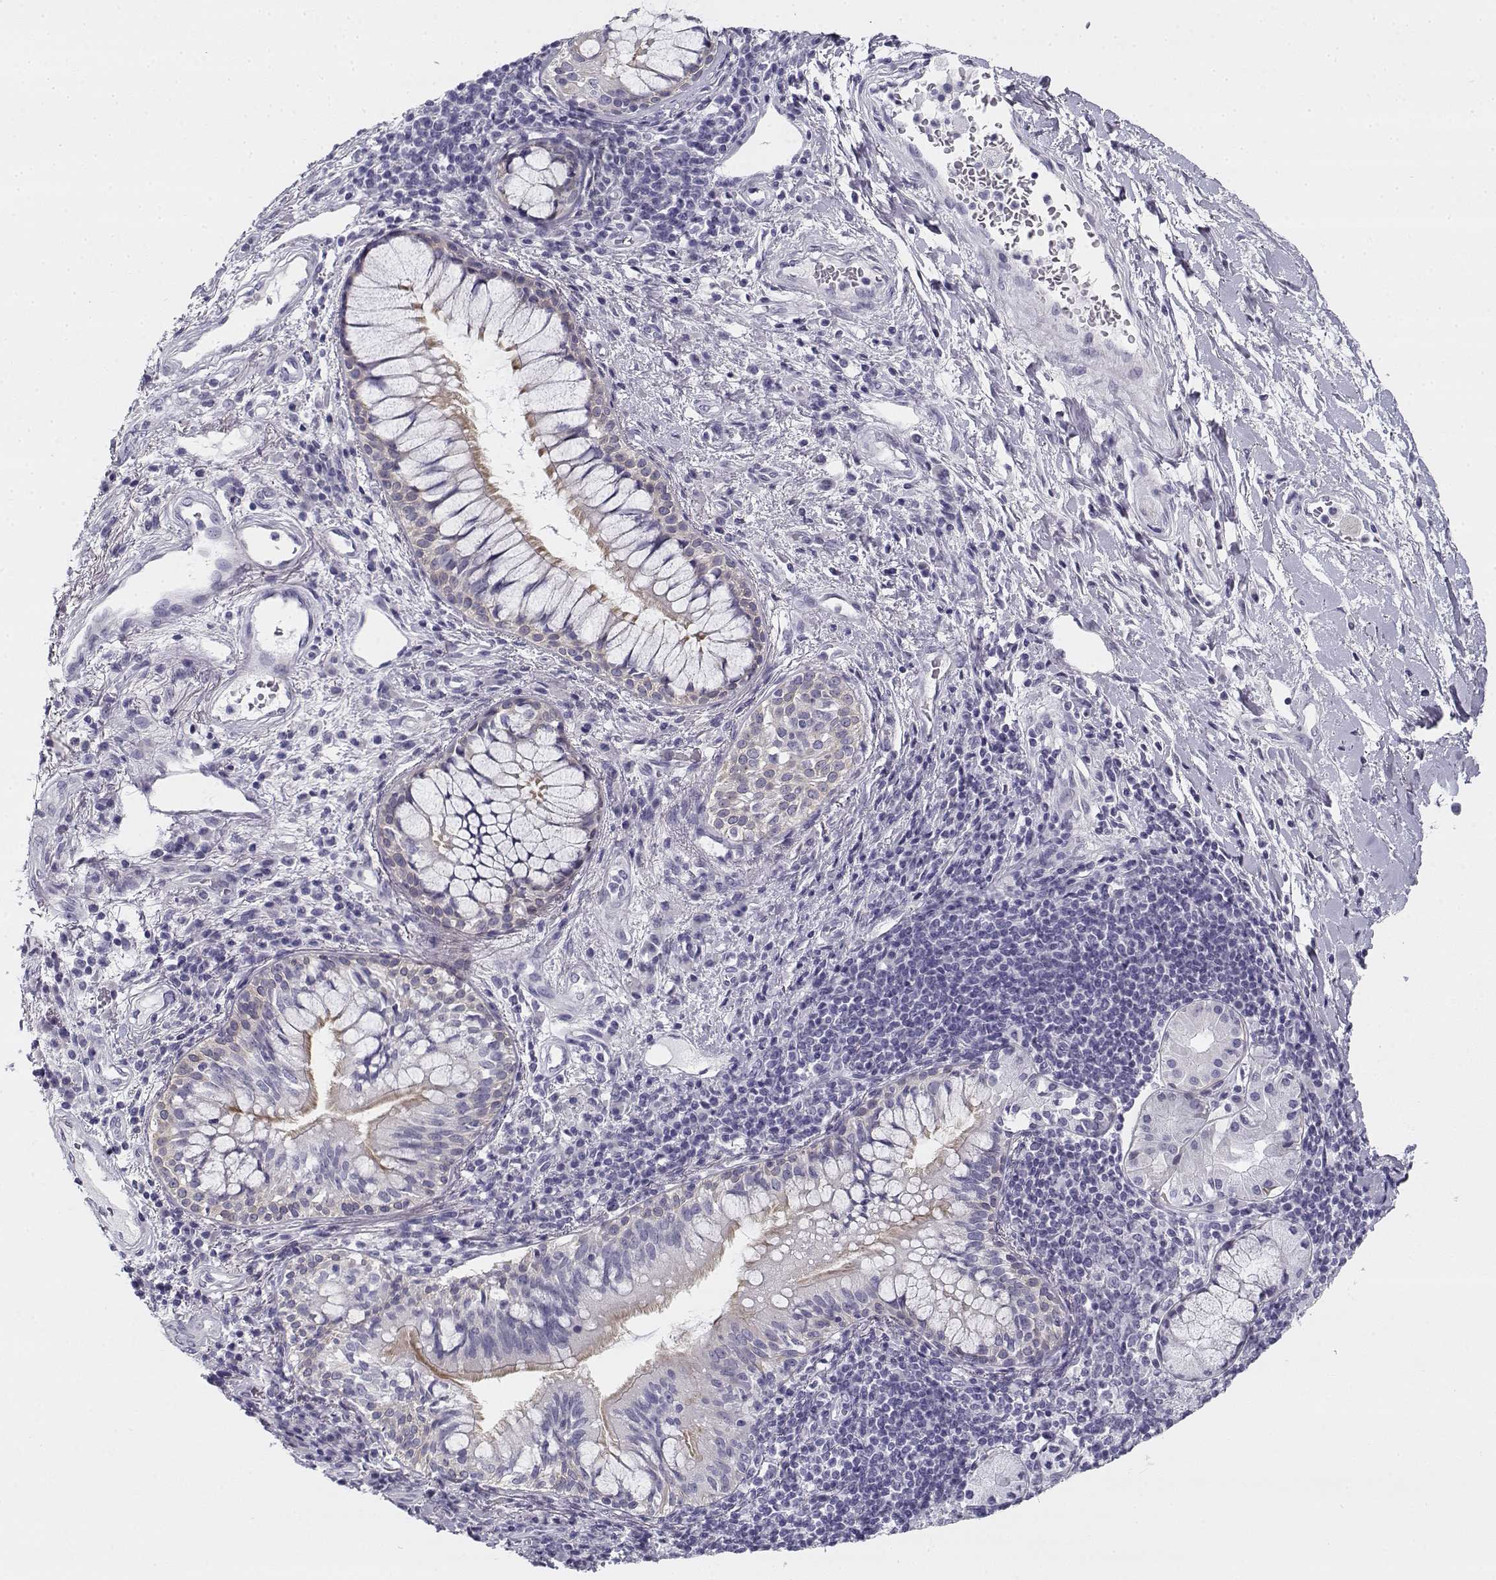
{"staining": {"intensity": "negative", "quantity": "none", "location": "none"}, "tissue": "lung cancer", "cell_type": "Tumor cells", "image_type": "cancer", "snomed": [{"axis": "morphology", "description": "Normal tissue, NOS"}, {"axis": "morphology", "description": "Squamous cell carcinoma, NOS"}, {"axis": "topography", "description": "Bronchus"}, {"axis": "topography", "description": "Lung"}], "caption": "This is a image of immunohistochemistry staining of squamous cell carcinoma (lung), which shows no expression in tumor cells.", "gene": "CREB3L3", "patient": {"sex": "male", "age": 64}}